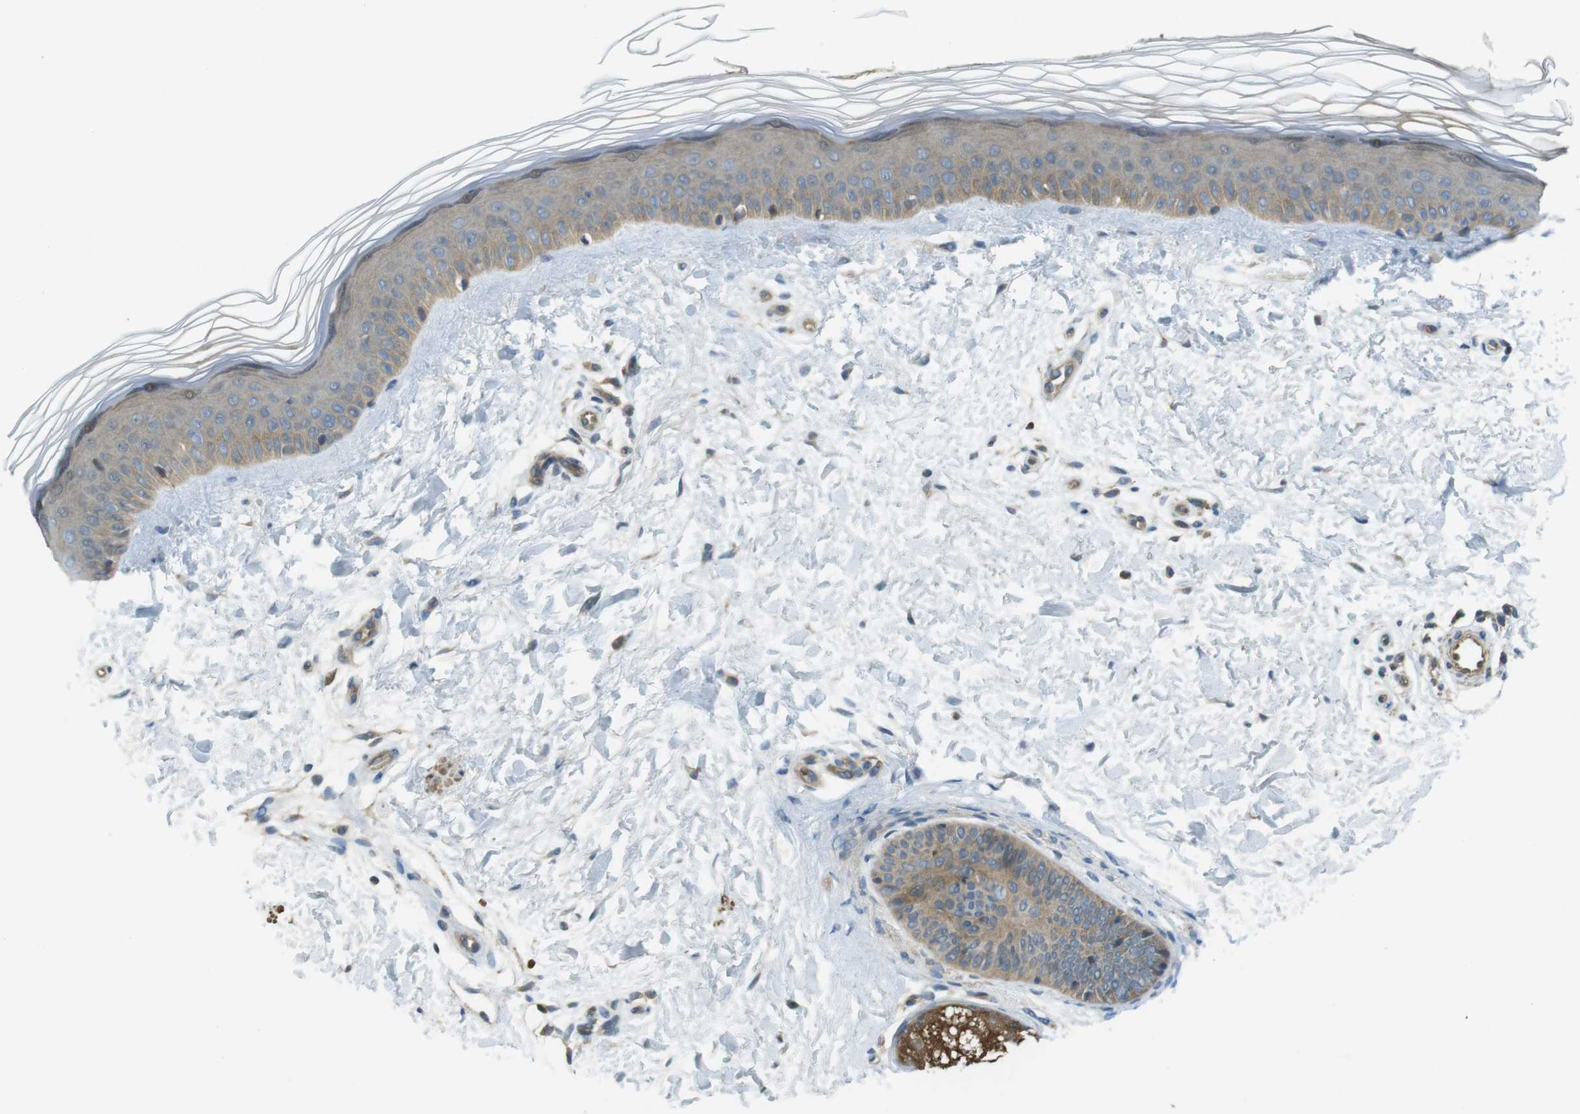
{"staining": {"intensity": "moderate", "quantity": ">75%", "location": "cytoplasmic/membranous"}, "tissue": "skin", "cell_type": "Fibroblasts", "image_type": "normal", "snomed": [{"axis": "morphology", "description": "Normal tissue, NOS"}, {"axis": "topography", "description": "Skin"}], "caption": "Skin stained with DAB (3,3'-diaminobenzidine) IHC exhibits medium levels of moderate cytoplasmic/membranous expression in approximately >75% of fibroblasts.", "gene": "LRRC3B", "patient": {"sex": "female", "age": 19}}